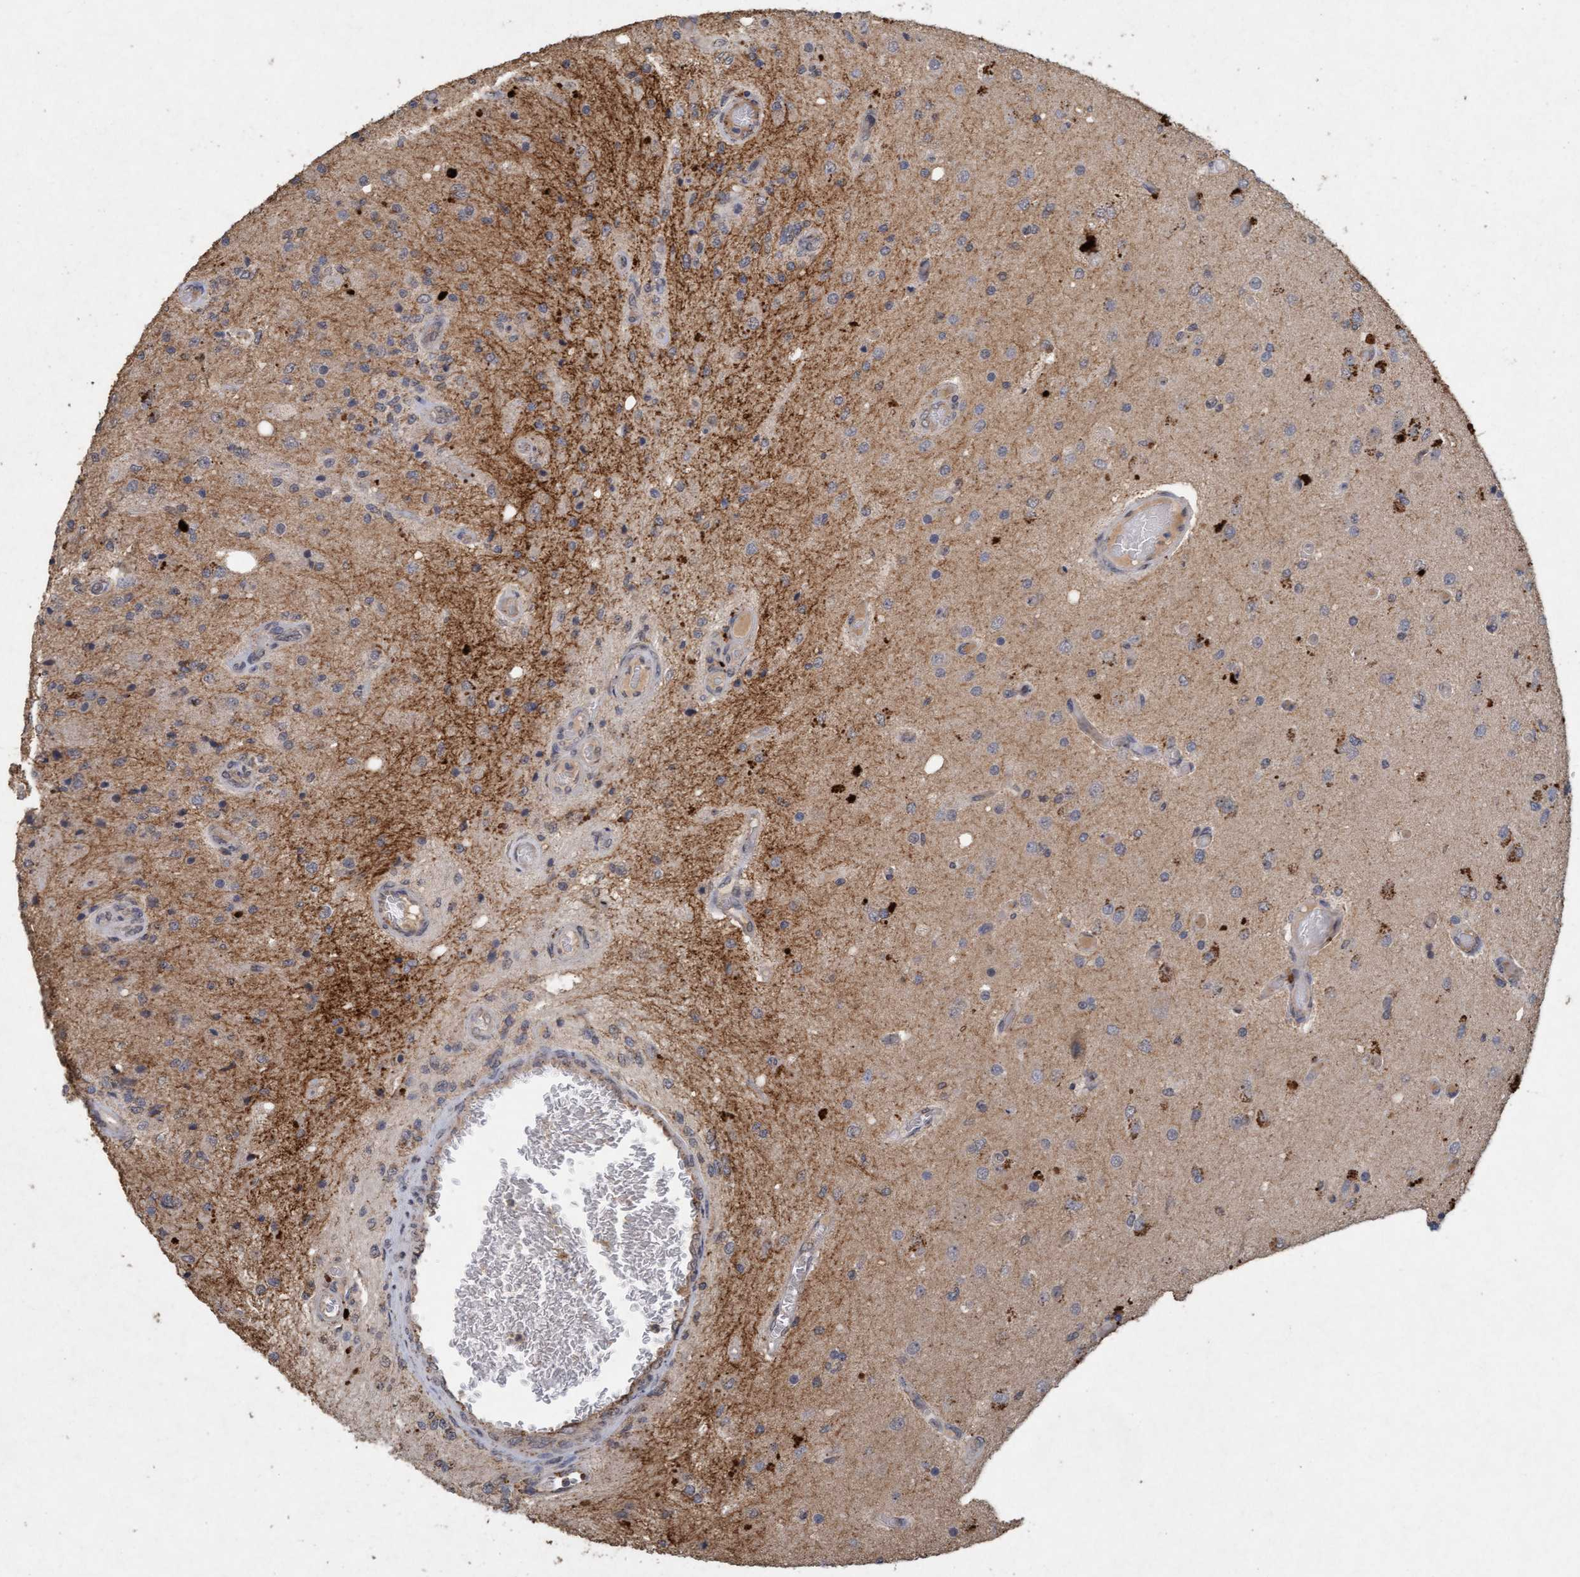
{"staining": {"intensity": "weak", "quantity": "25%-75%", "location": "cytoplasmic/membranous"}, "tissue": "glioma", "cell_type": "Tumor cells", "image_type": "cancer", "snomed": [{"axis": "morphology", "description": "Normal tissue, NOS"}, {"axis": "morphology", "description": "Glioma, malignant, High grade"}, {"axis": "topography", "description": "Cerebral cortex"}], "caption": "This micrograph reveals glioma stained with immunohistochemistry to label a protein in brown. The cytoplasmic/membranous of tumor cells show weak positivity for the protein. Nuclei are counter-stained blue.", "gene": "VSIG8", "patient": {"sex": "male", "age": 77}}